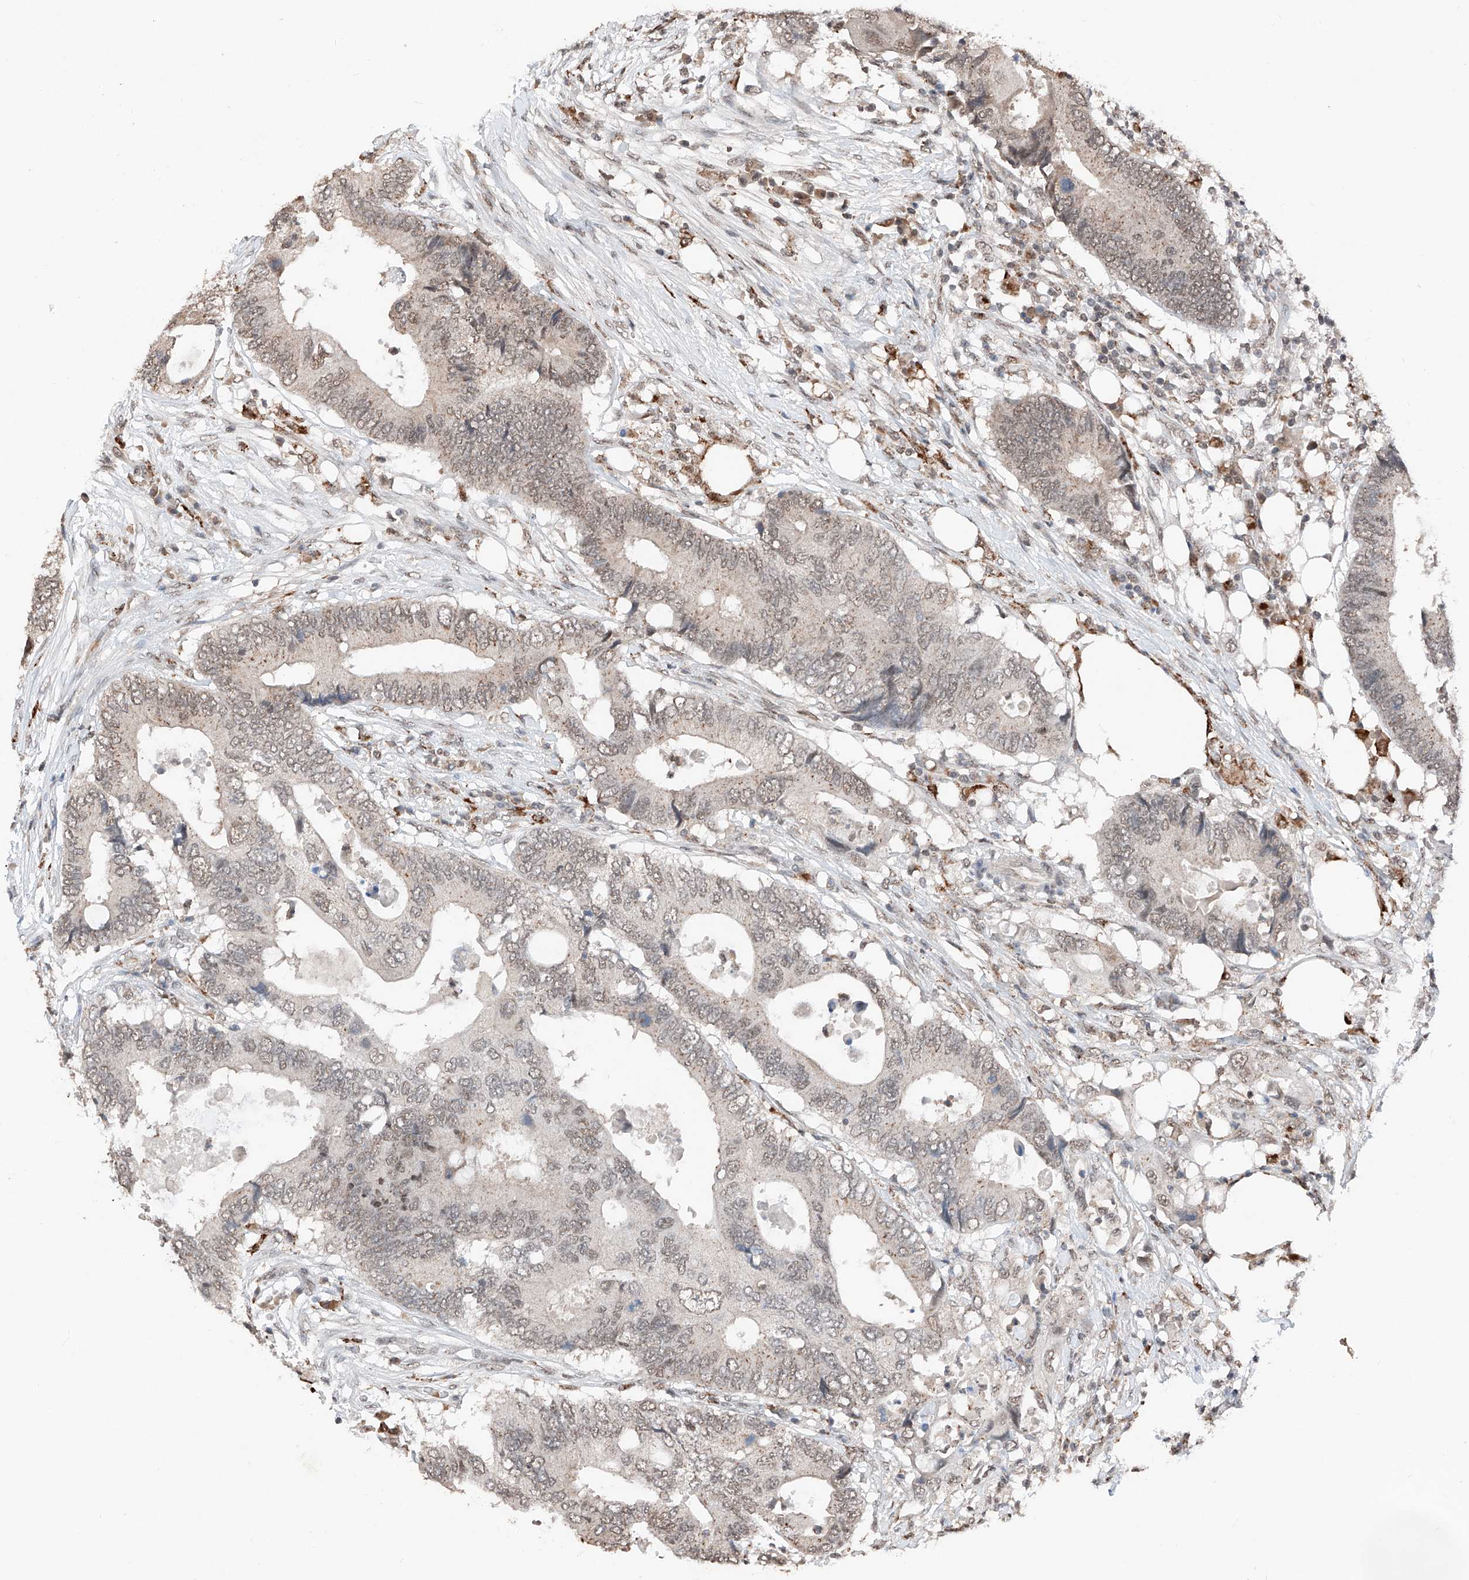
{"staining": {"intensity": "weak", "quantity": "25%-75%", "location": "nuclear"}, "tissue": "colorectal cancer", "cell_type": "Tumor cells", "image_type": "cancer", "snomed": [{"axis": "morphology", "description": "Adenocarcinoma, NOS"}, {"axis": "topography", "description": "Colon"}], "caption": "Colorectal cancer (adenocarcinoma) was stained to show a protein in brown. There is low levels of weak nuclear positivity in about 25%-75% of tumor cells.", "gene": "TBX4", "patient": {"sex": "male", "age": 71}}